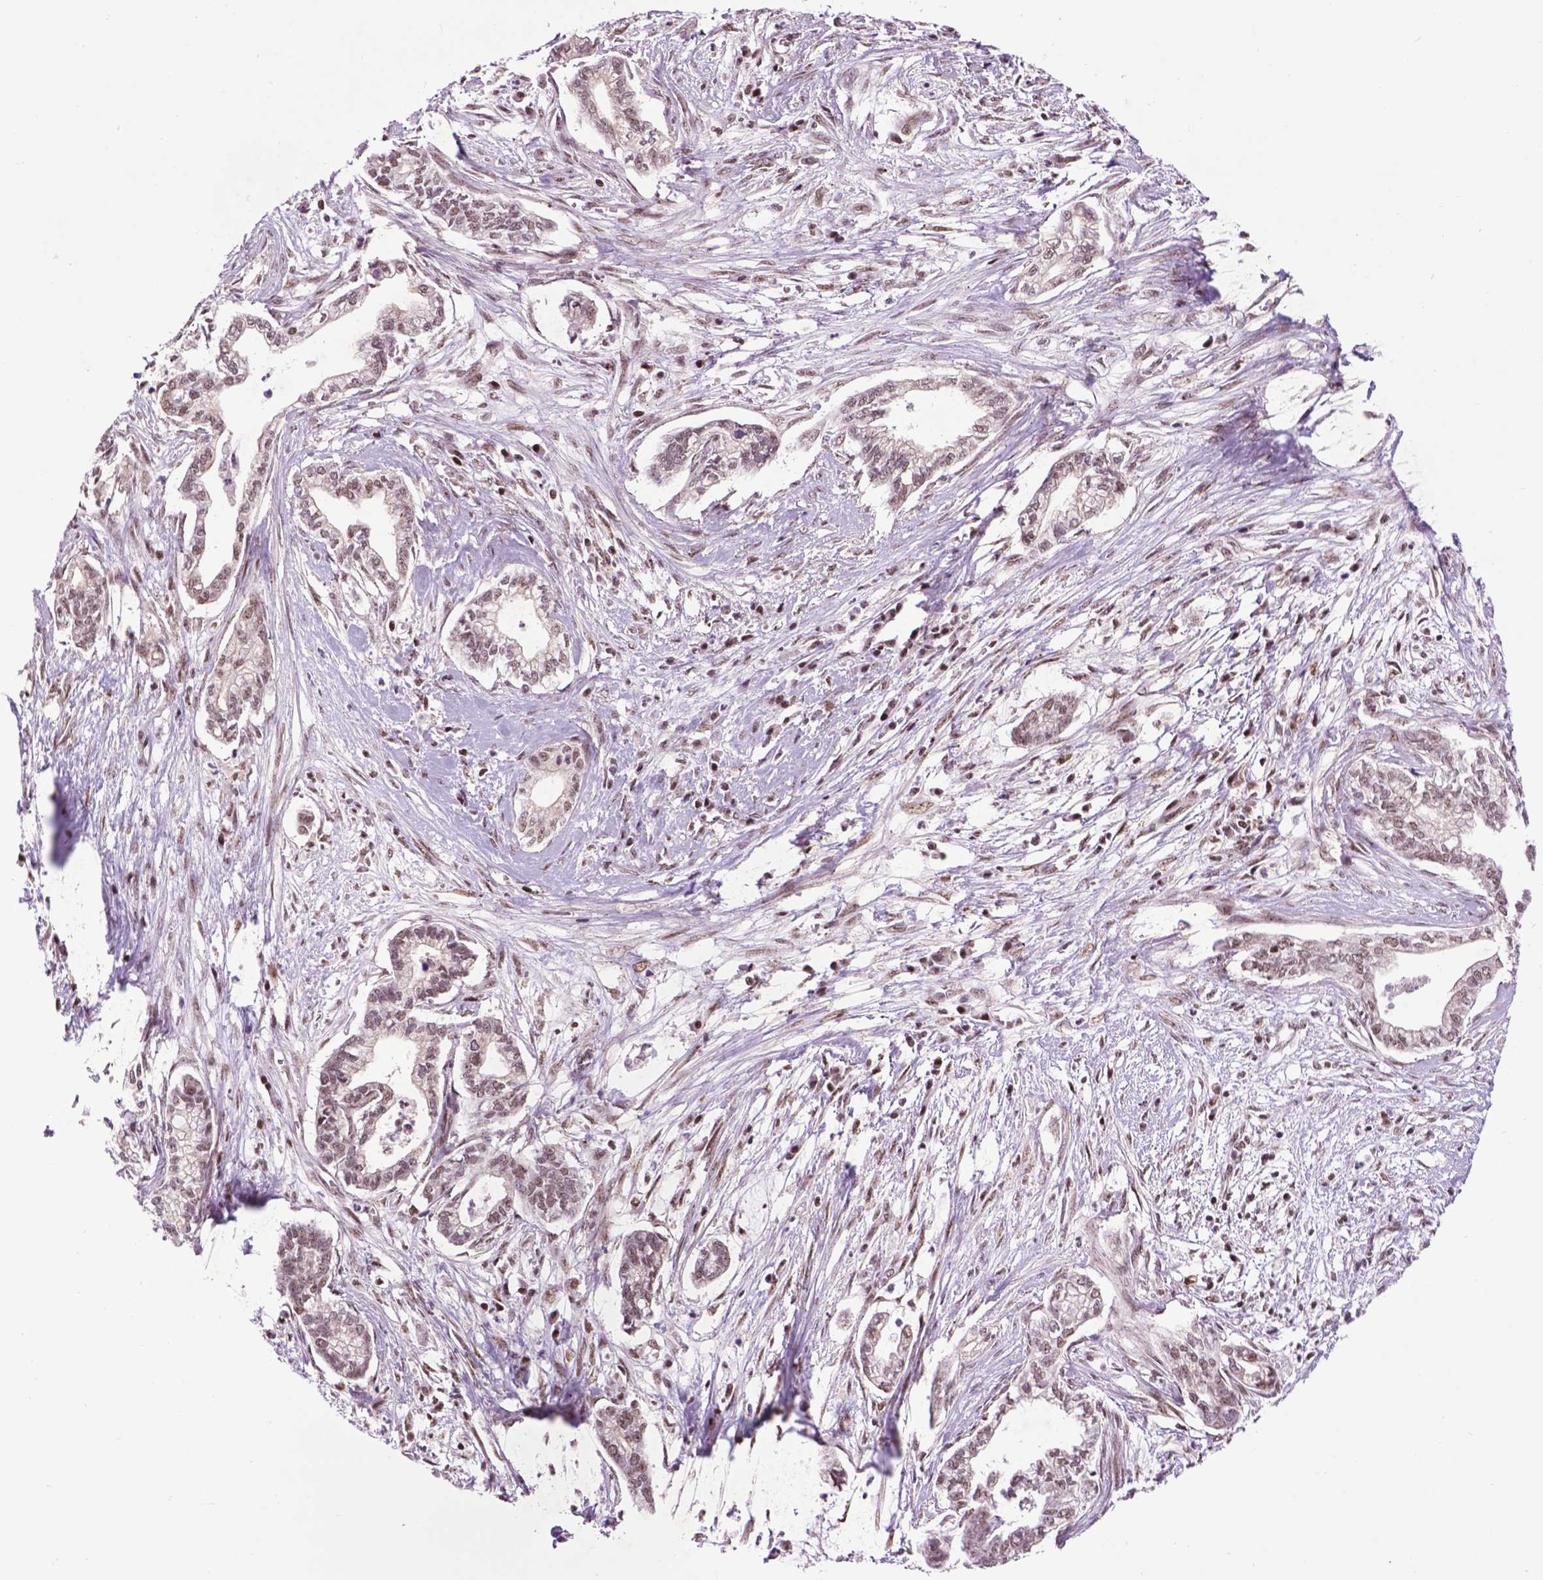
{"staining": {"intensity": "weak", "quantity": ">75%", "location": "nuclear"}, "tissue": "cervical cancer", "cell_type": "Tumor cells", "image_type": "cancer", "snomed": [{"axis": "morphology", "description": "Adenocarcinoma, NOS"}, {"axis": "topography", "description": "Cervix"}], "caption": "Immunohistochemical staining of cervical cancer (adenocarcinoma) demonstrates low levels of weak nuclear staining in about >75% of tumor cells.", "gene": "EAF1", "patient": {"sex": "female", "age": 62}}